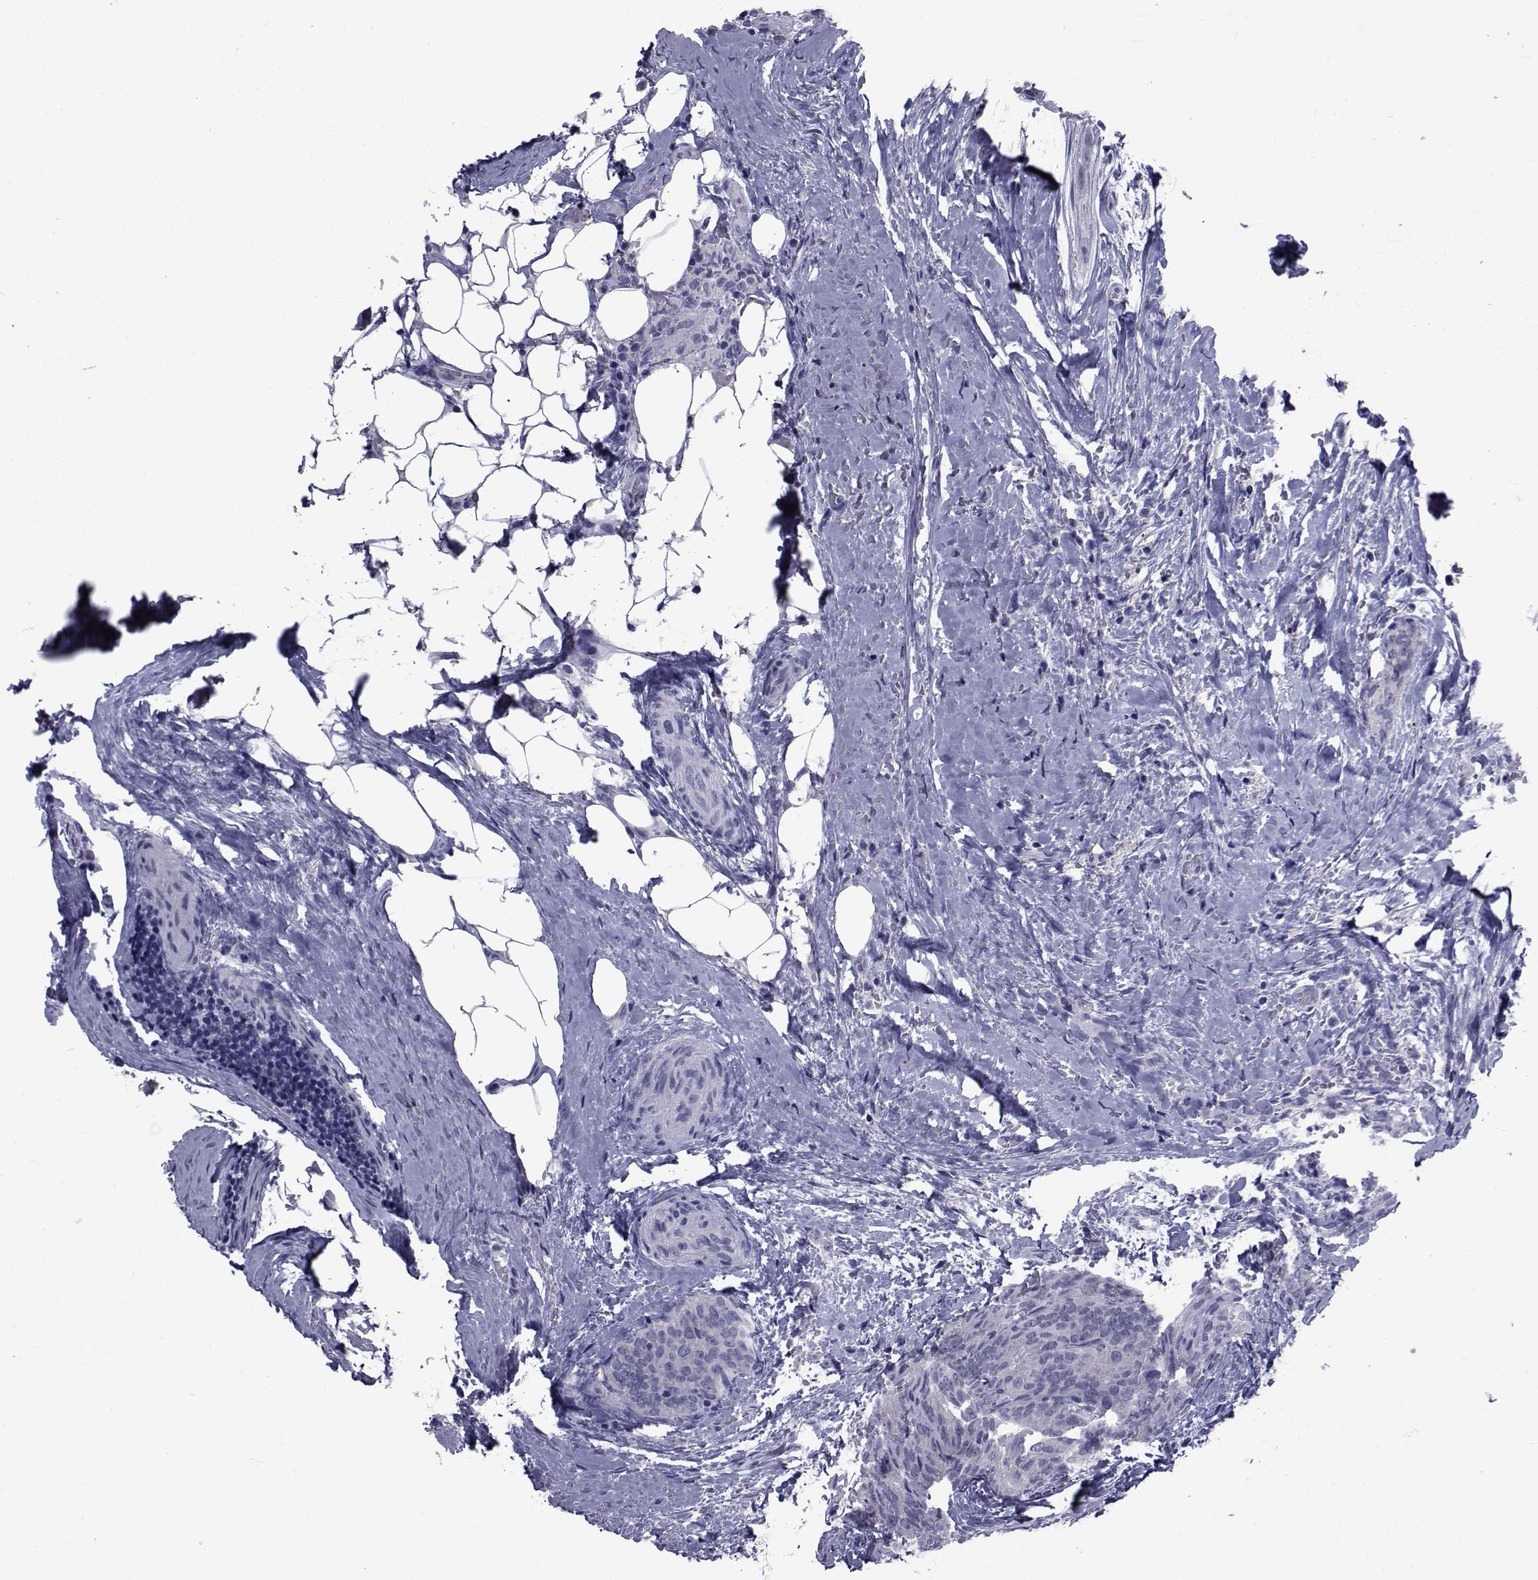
{"staining": {"intensity": "negative", "quantity": "none", "location": "none"}, "tissue": "thyroid cancer", "cell_type": "Tumor cells", "image_type": "cancer", "snomed": [{"axis": "morphology", "description": "Papillary adenocarcinoma, NOS"}, {"axis": "topography", "description": "Thyroid gland"}], "caption": "Thyroid cancer was stained to show a protein in brown. There is no significant expression in tumor cells. (DAB immunohistochemistry (IHC) with hematoxylin counter stain).", "gene": "SEMA5B", "patient": {"sex": "male", "age": 61}}